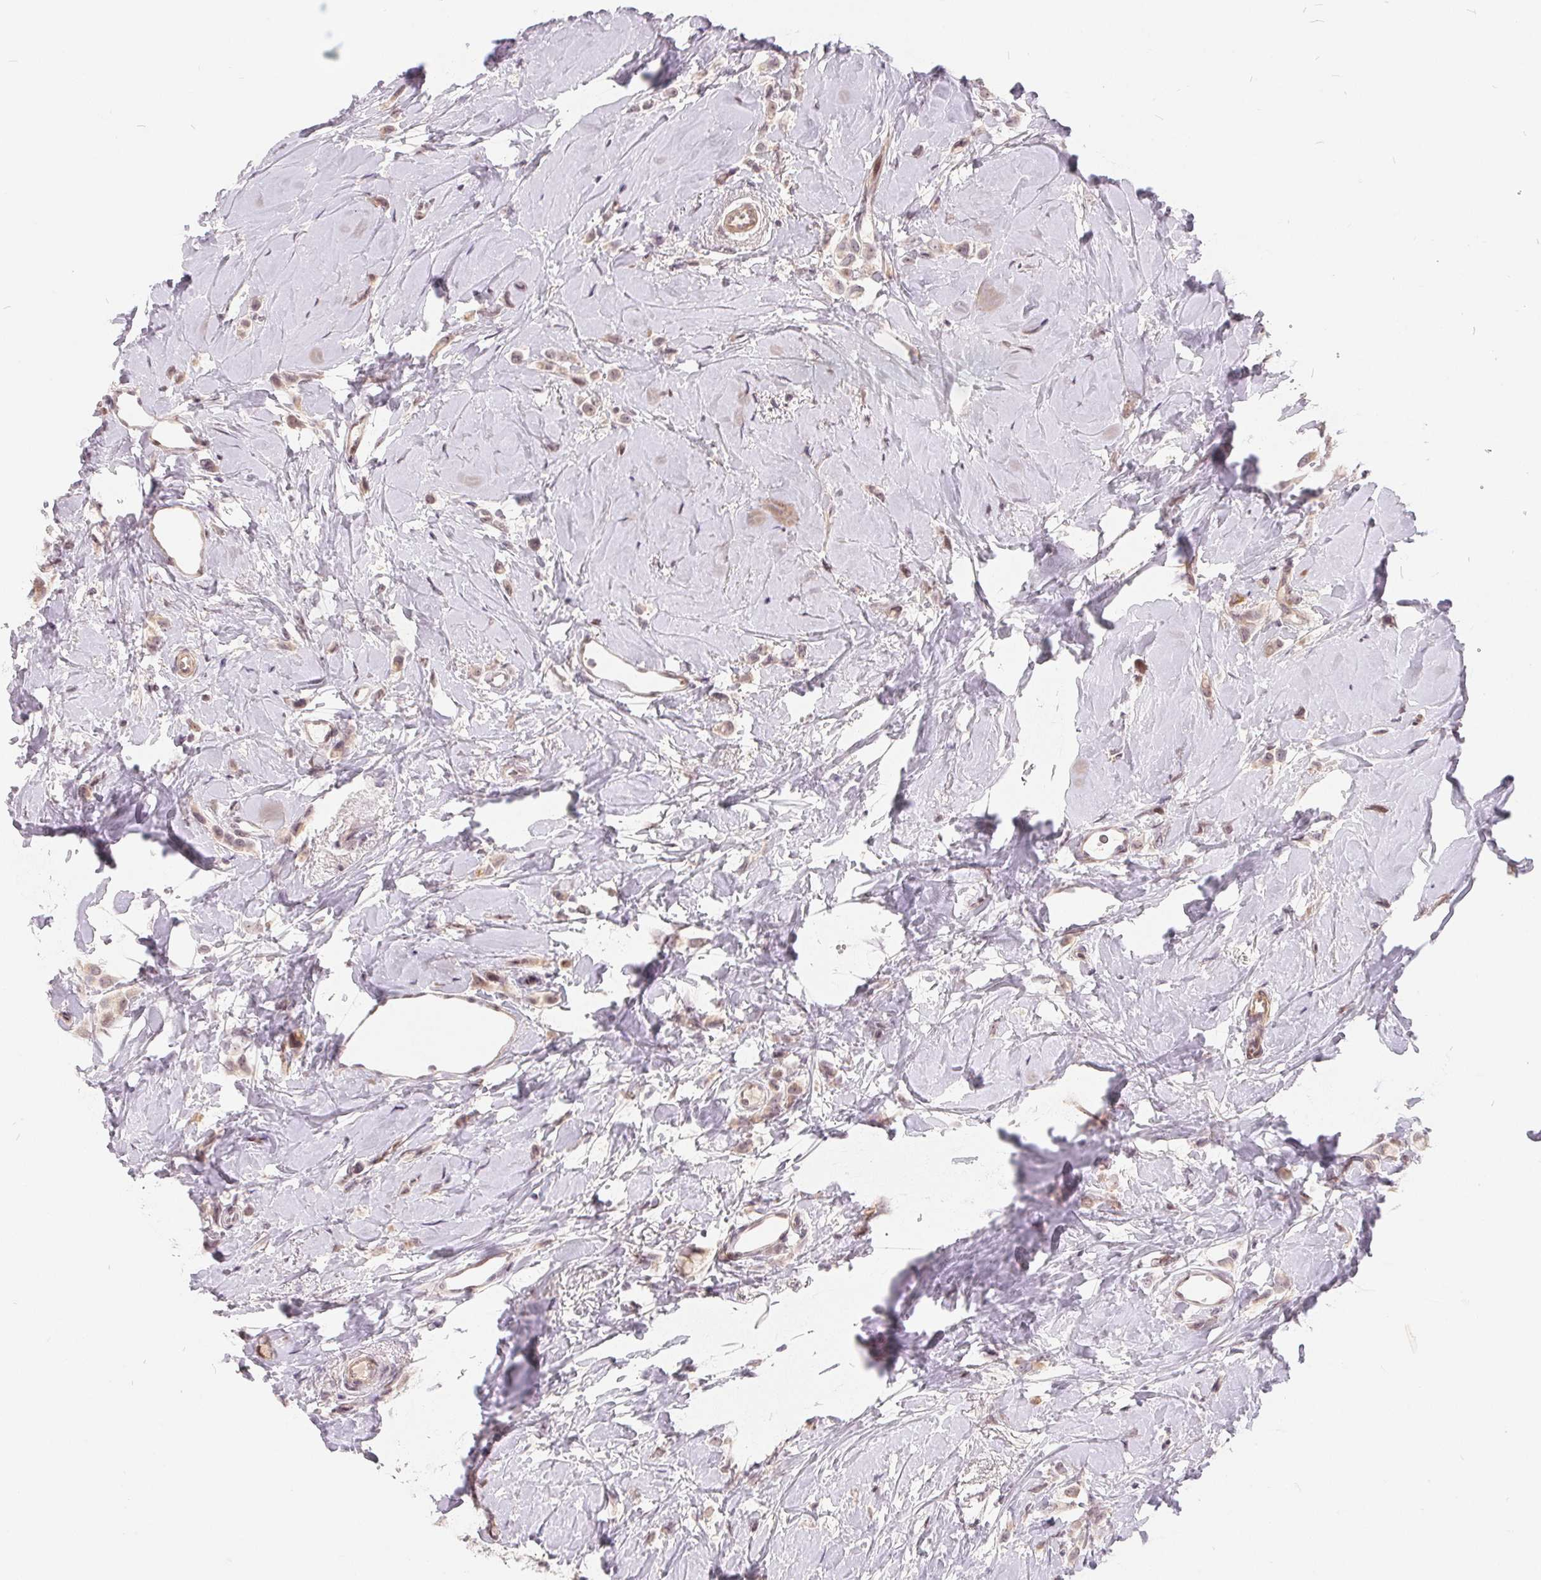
{"staining": {"intensity": "weak", "quantity": ">75%", "location": "cytoplasmic/membranous"}, "tissue": "breast cancer", "cell_type": "Tumor cells", "image_type": "cancer", "snomed": [{"axis": "morphology", "description": "Lobular carcinoma"}, {"axis": "topography", "description": "Breast"}], "caption": "About >75% of tumor cells in human breast cancer (lobular carcinoma) reveal weak cytoplasmic/membranous protein positivity as visualized by brown immunohistochemical staining.", "gene": "NRG2", "patient": {"sex": "female", "age": 66}}